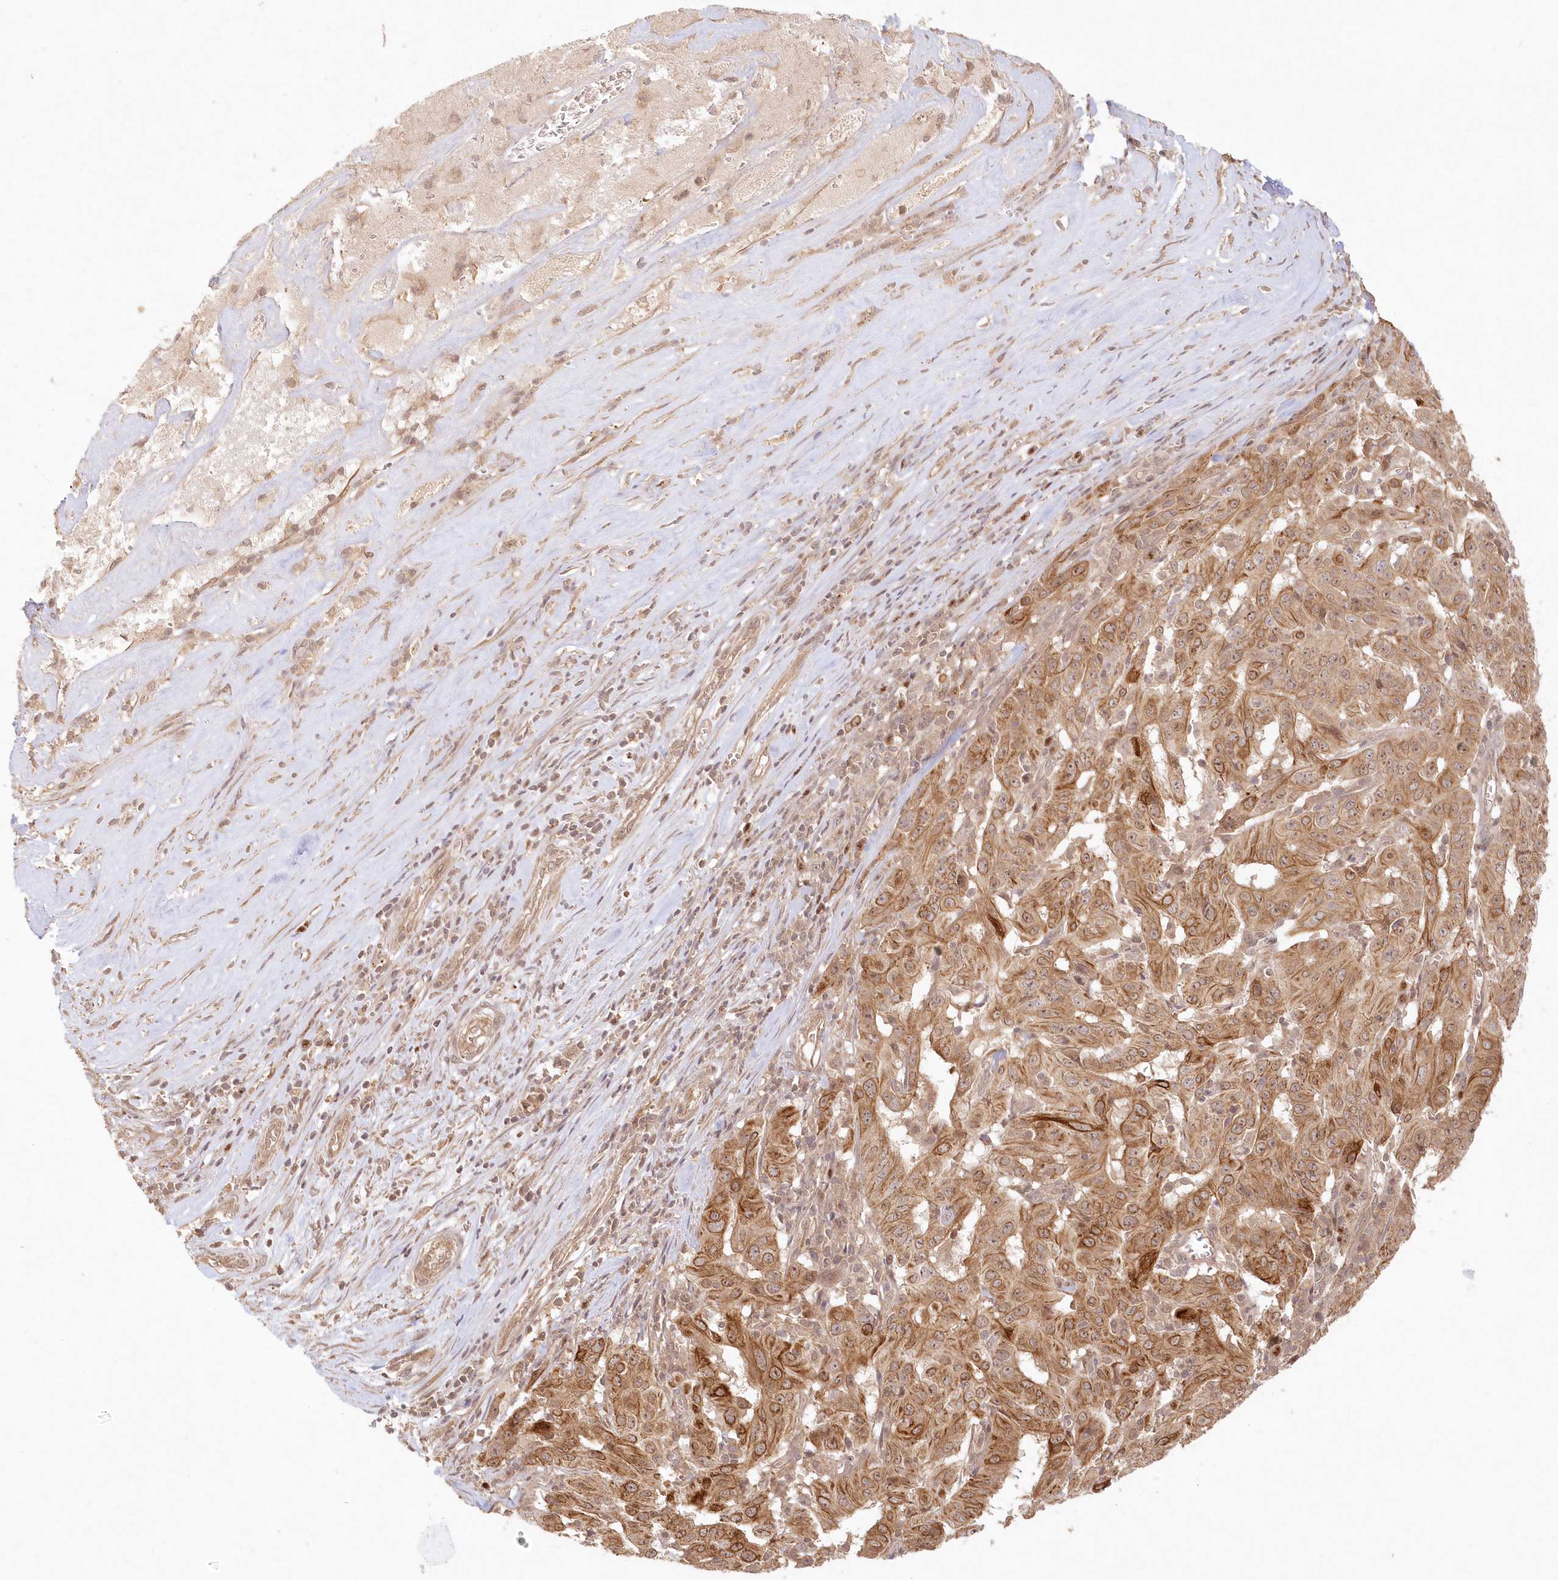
{"staining": {"intensity": "moderate", "quantity": ">75%", "location": "cytoplasmic/membranous"}, "tissue": "pancreatic cancer", "cell_type": "Tumor cells", "image_type": "cancer", "snomed": [{"axis": "morphology", "description": "Adenocarcinoma, NOS"}, {"axis": "topography", "description": "Pancreas"}], "caption": "Protein expression analysis of adenocarcinoma (pancreatic) displays moderate cytoplasmic/membranous expression in about >75% of tumor cells.", "gene": "KIAA0232", "patient": {"sex": "male", "age": 63}}